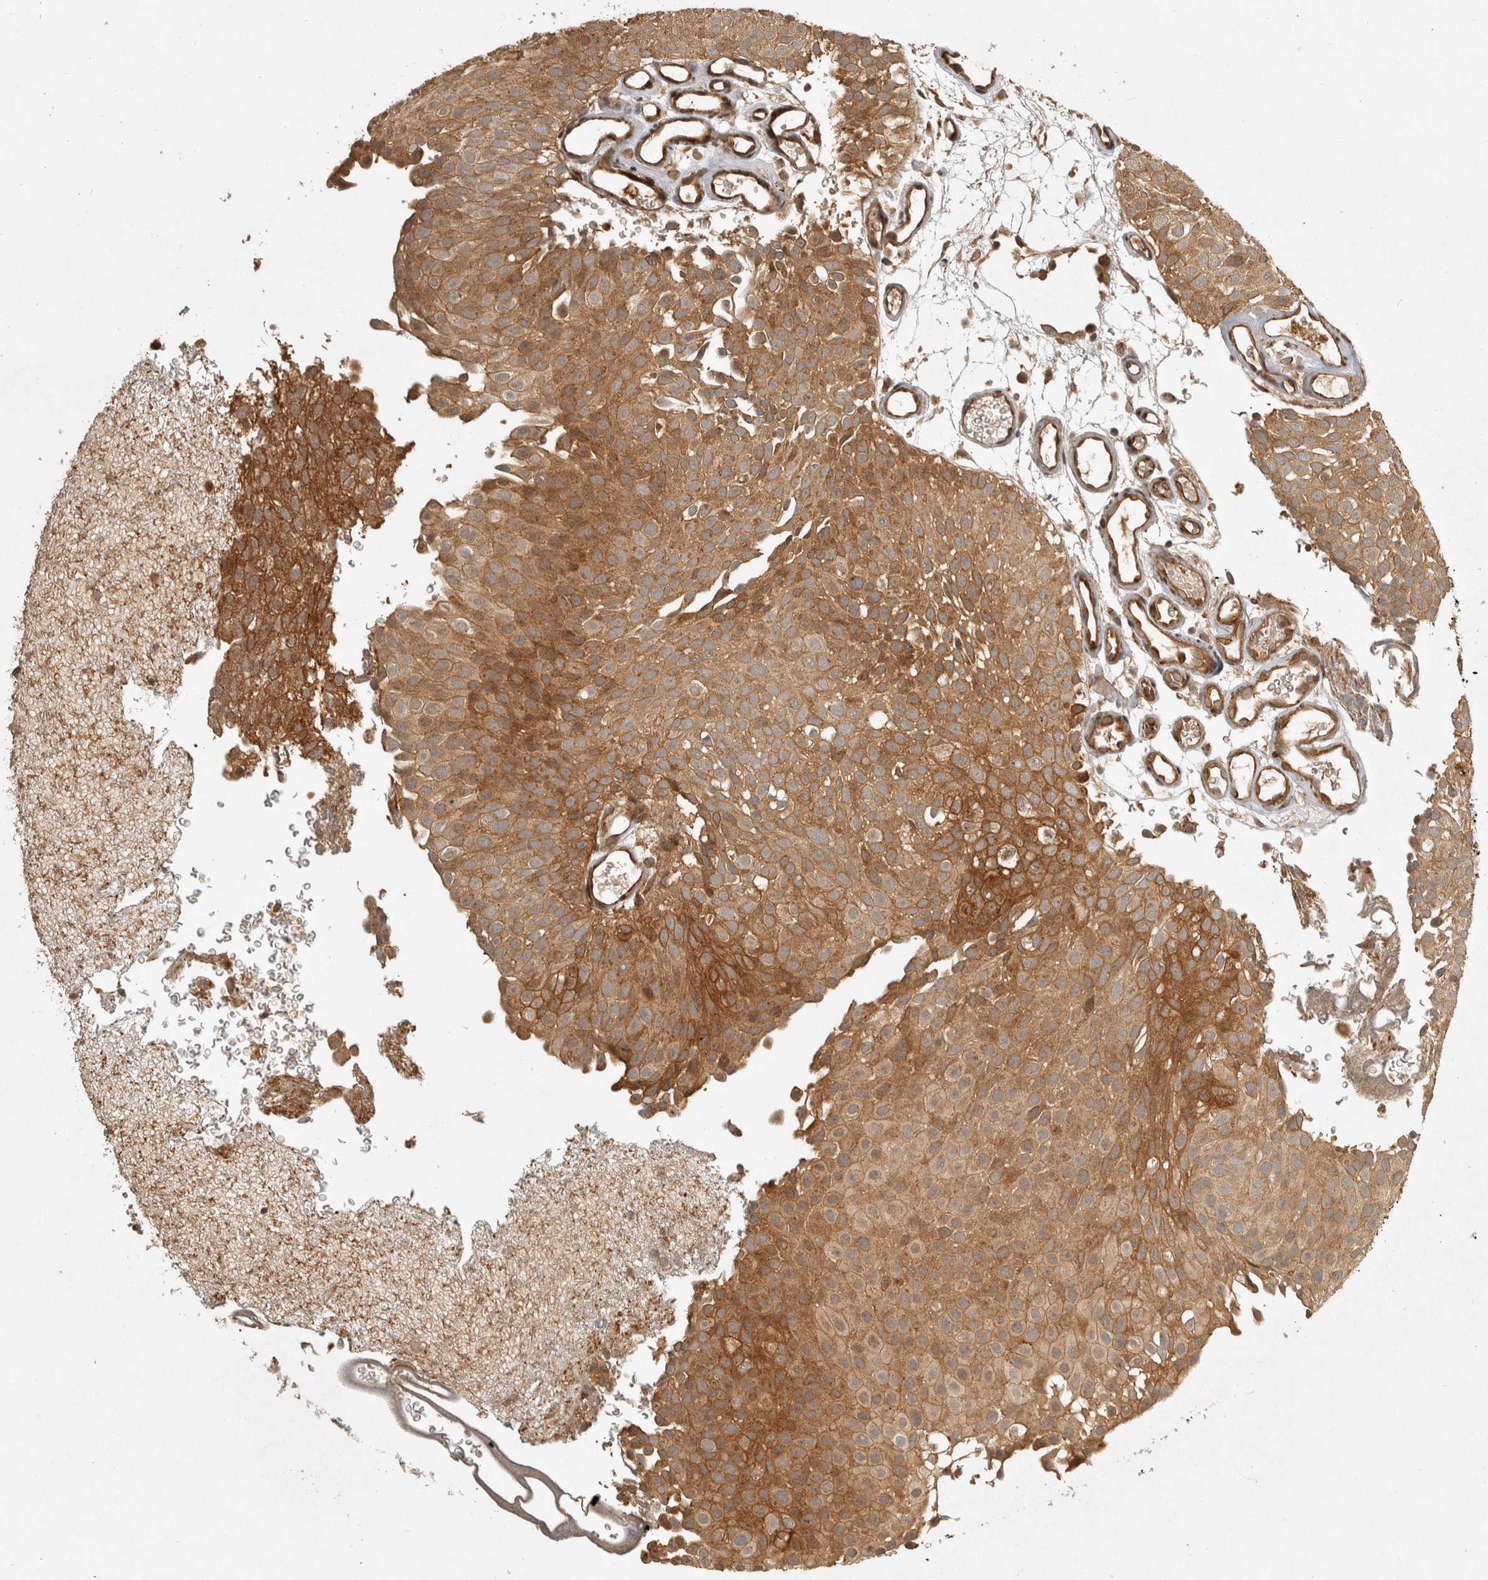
{"staining": {"intensity": "moderate", "quantity": ">75%", "location": "cytoplasmic/membranous"}, "tissue": "urothelial cancer", "cell_type": "Tumor cells", "image_type": "cancer", "snomed": [{"axis": "morphology", "description": "Urothelial carcinoma, Low grade"}, {"axis": "topography", "description": "Urinary bladder"}], "caption": "Protein expression by IHC shows moderate cytoplasmic/membranous staining in about >75% of tumor cells in urothelial cancer.", "gene": "CAMSAP2", "patient": {"sex": "male", "age": 78}}